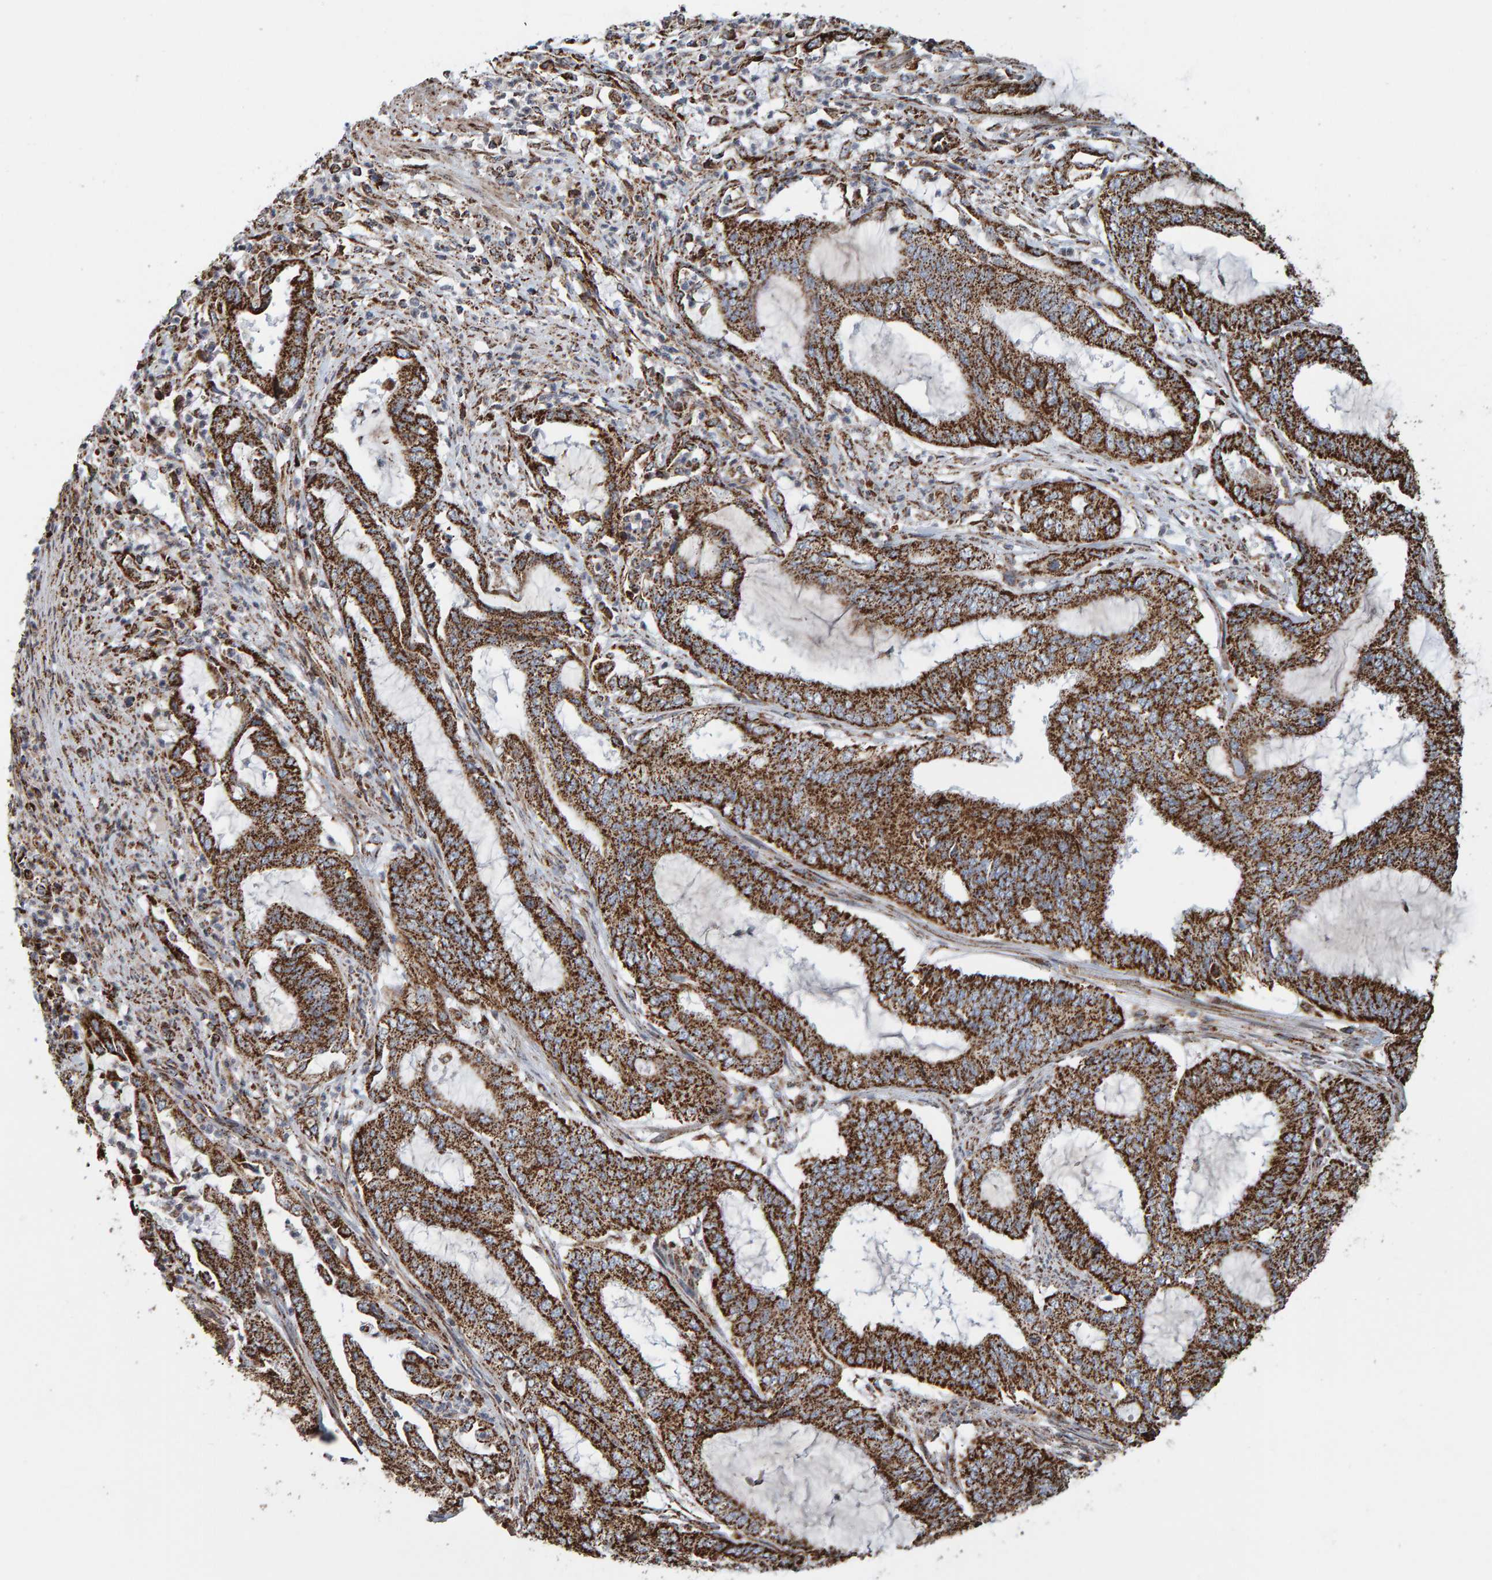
{"staining": {"intensity": "strong", "quantity": ">75%", "location": "cytoplasmic/membranous"}, "tissue": "endometrial cancer", "cell_type": "Tumor cells", "image_type": "cancer", "snomed": [{"axis": "morphology", "description": "Adenocarcinoma, NOS"}, {"axis": "topography", "description": "Endometrium"}], "caption": "High-magnification brightfield microscopy of endometrial cancer stained with DAB (3,3'-diaminobenzidine) (brown) and counterstained with hematoxylin (blue). tumor cells exhibit strong cytoplasmic/membranous staining is present in about>75% of cells. The staining is performed using DAB (3,3'-diaminobenzidine) brown chromogen to label protein expression. The nuclei are counter-stained blue using hematoxylin.", "gene": "MRPL45", "patient": {"sex": "female", "age": 51}}